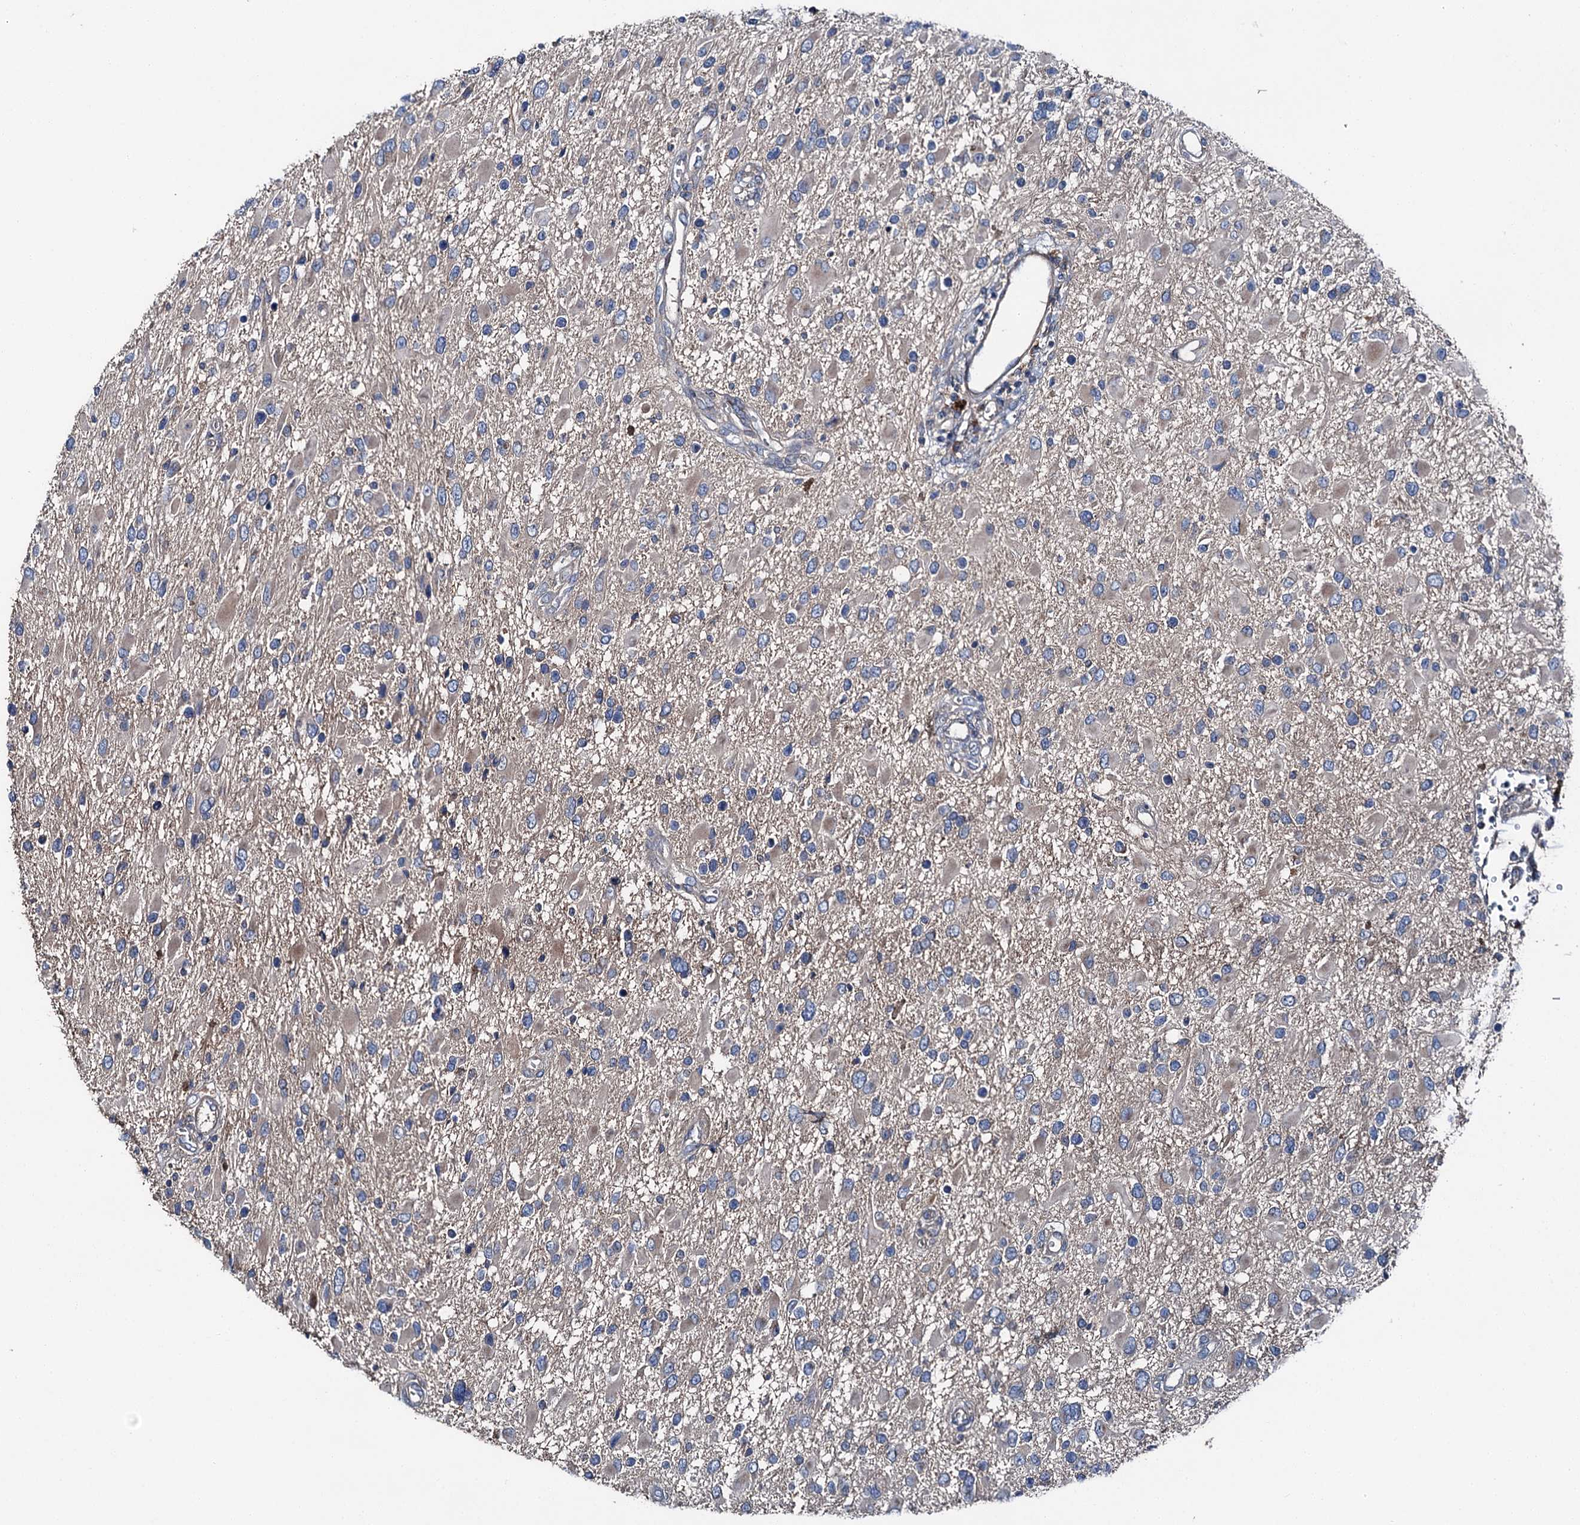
{"staining": {"intensity": "weak", "quantity": "25%-75%", "location": "cytoplasmic/membranous"}, "tissue": "glioma", "cell_type": "Tumor cells", "image_type": "cancer", "snomed": [{"axis": "morphology", "description": "Glioma, malignant, High grade"}, {"axis": "topography", "description": "Brain"}], "caption": "Human high-grade glioma (malignant) stained for a protein (brown) shows weak cytoplasmic/membranous positive expression in about 25%-75% of tumor cells.", "gene": "SLC22A25", "patient": {"sex": "male", "age": 53}}